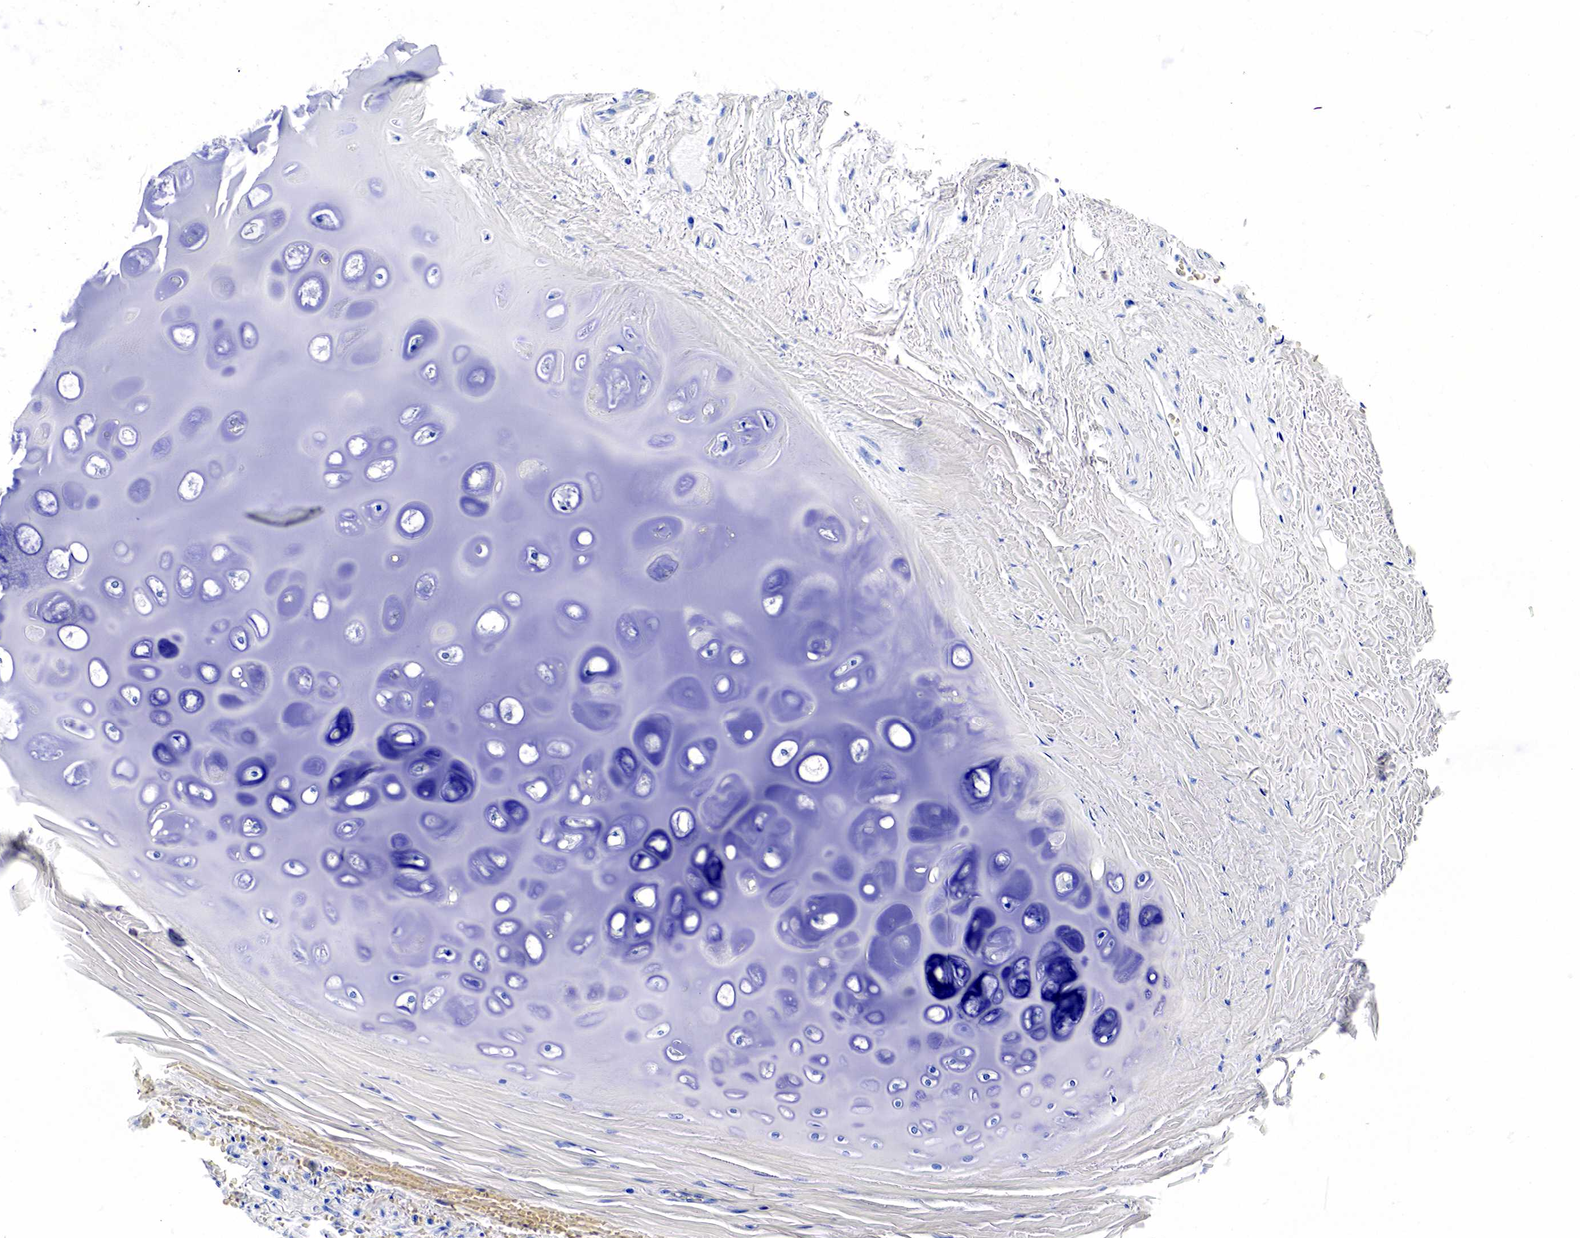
{"staining": {"intensity": "negative", "quantity": "none", "location": "none"}, "tissue": "bronchus", "cell_type": "Respiratory epithelial cells", "image_type": "normal", "snomed": [{"axis": "morphology", "description": "Normal tissue, NOS"}, {"axis": "topography", "description": "Cartilage tissue"}, {"axis": "topography", "description": "Lung"}], "caption": "A high-resolution image shows immunohistochemistry staining of unremarkable bronchus, which exhibits no significant staining in respiratory epithelial cells.", "gene": "KLK3", "patient": {"sex": "male", "age": 65}}